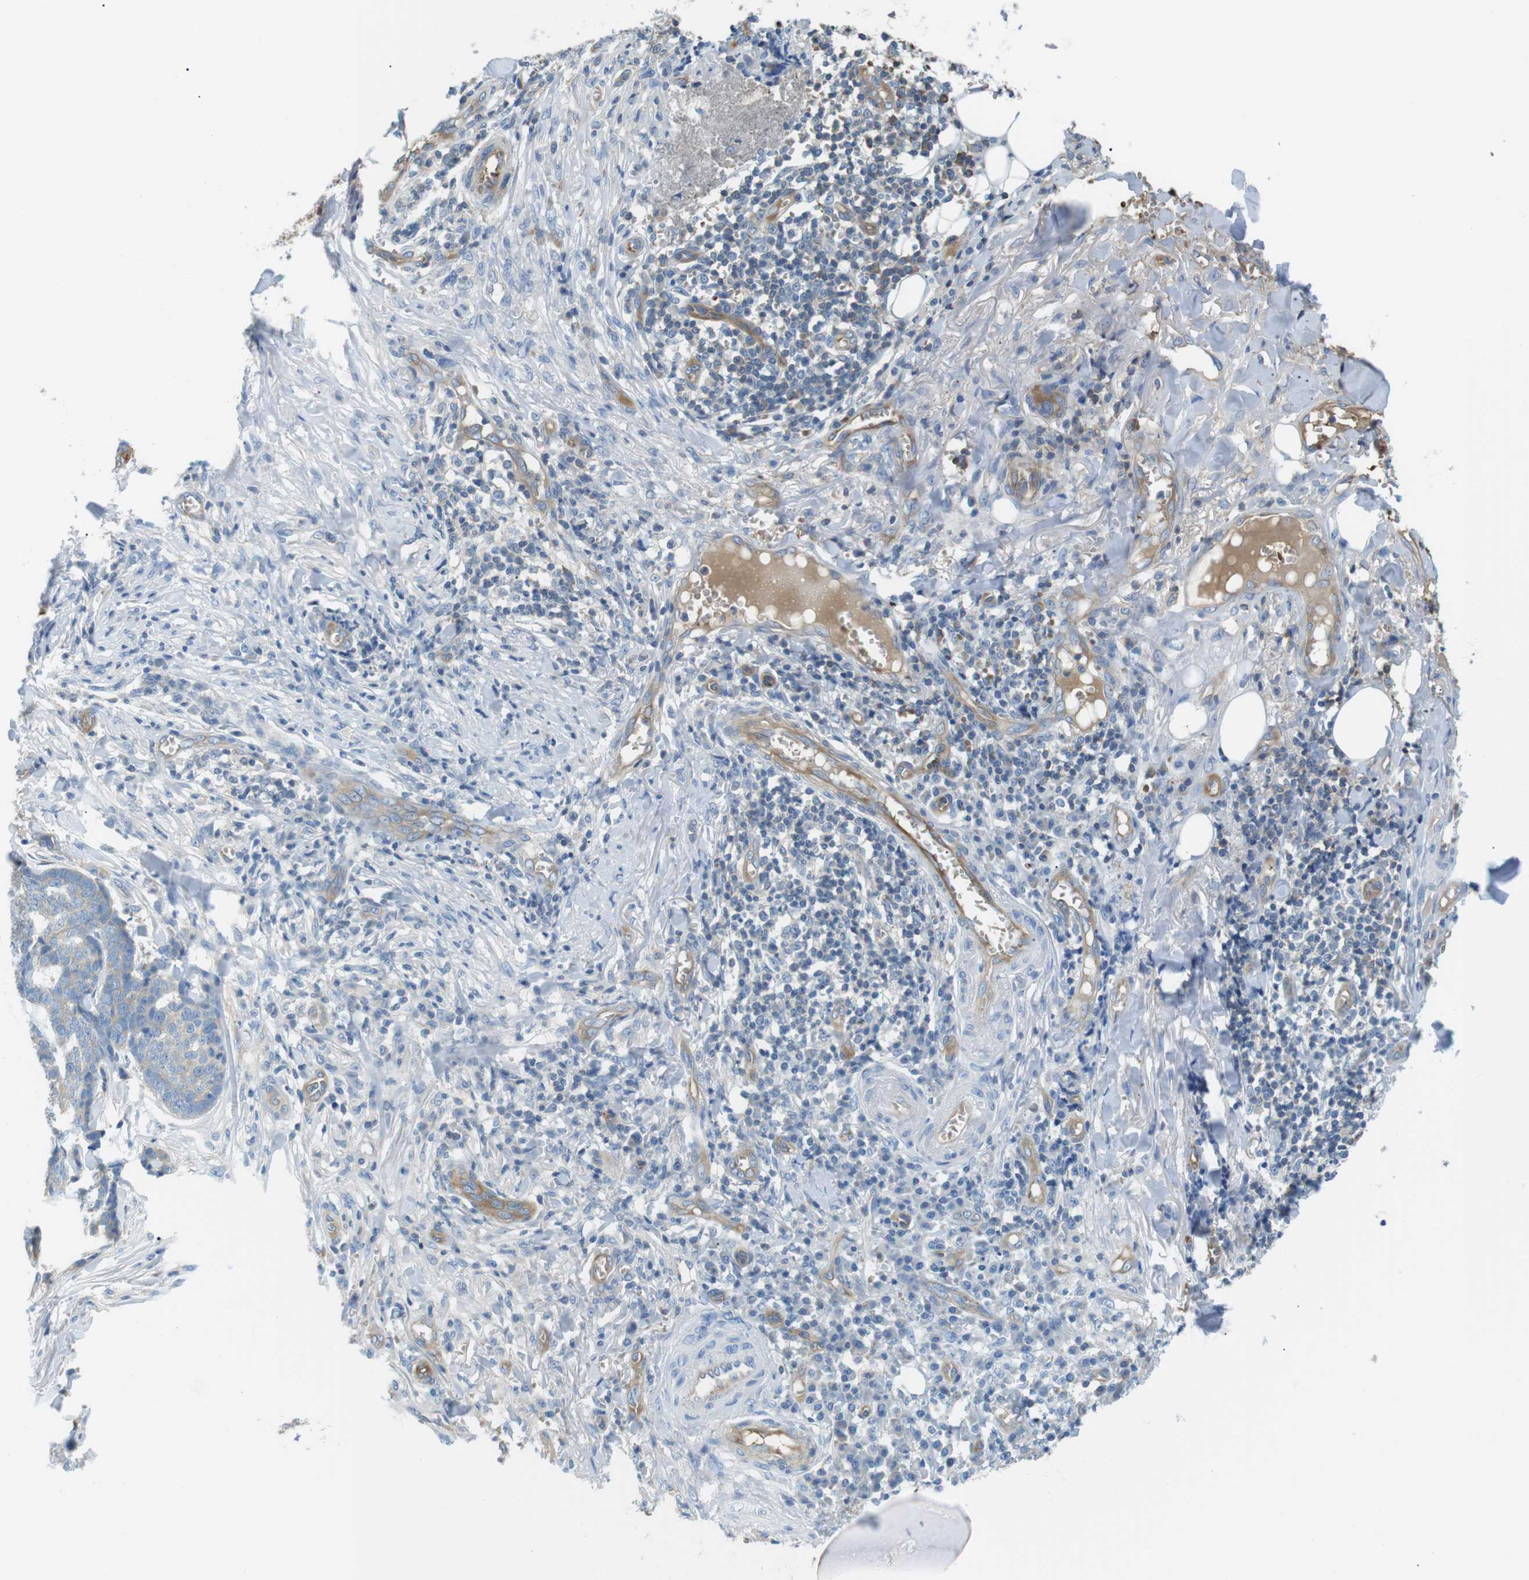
{"staining": {"intensity": "negative", "quantity": "none", "location": "none"}, "tissue": "skin cancer", "cell_type": "Tumor cells", "image_type": "cancer", "snomed": [{"axis": "morphology", "description": "Basal cell carcinoma"}, {"axis": "topography", "description": "Skin"}], "caption": "A histopathology image of human skin basal cell carcinoma is negative for staining in tumor cells. (Stains: DAB (3,3'-diaminobenzidine) IHC with hematoxylin counter stain, Microscopy: brightfield microscopy at high magnification).", "gene": "ADCY10", "patient": {"sex": "male", "age": 84}}